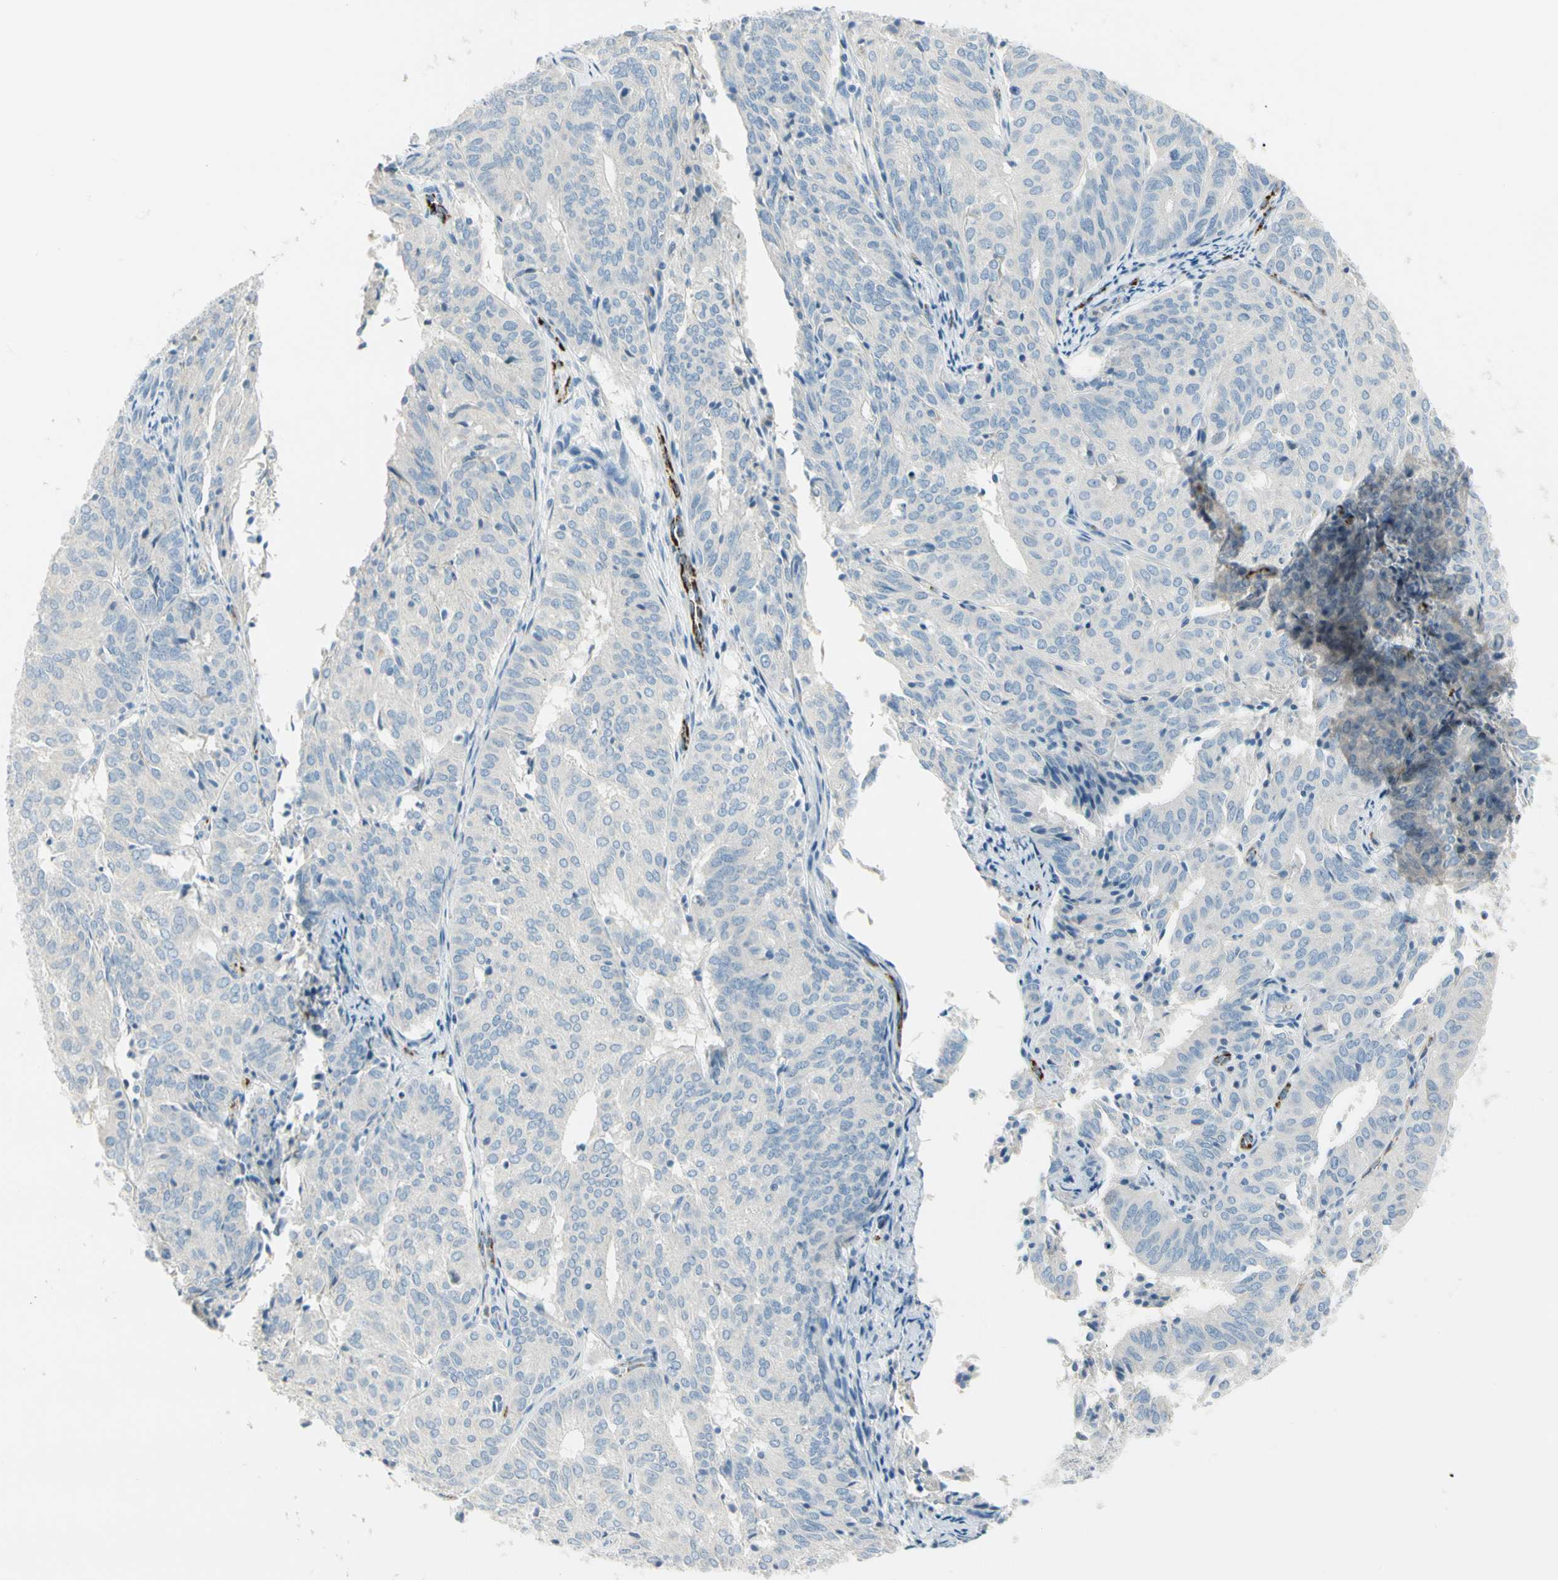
{"staining": {"intensity": "negative", "quantity": "none", "location": "none"}, "tissue": "endometrial cancer", "cell_type": "Tumor cells", "image_type": "cancer", "snomed": [{"axis": "morphology", "description": "Adenocarcinoma, NOS"}, {"axis": "topography", "description": "Uterus"}], "caption": "A histopathology image of endometrial cancer (adenocarcinoma) stained for a protein shows no brown staining in tumor cells.", "gene": "SLC6A15", "patient": {"sex": "female", "age": 60}}